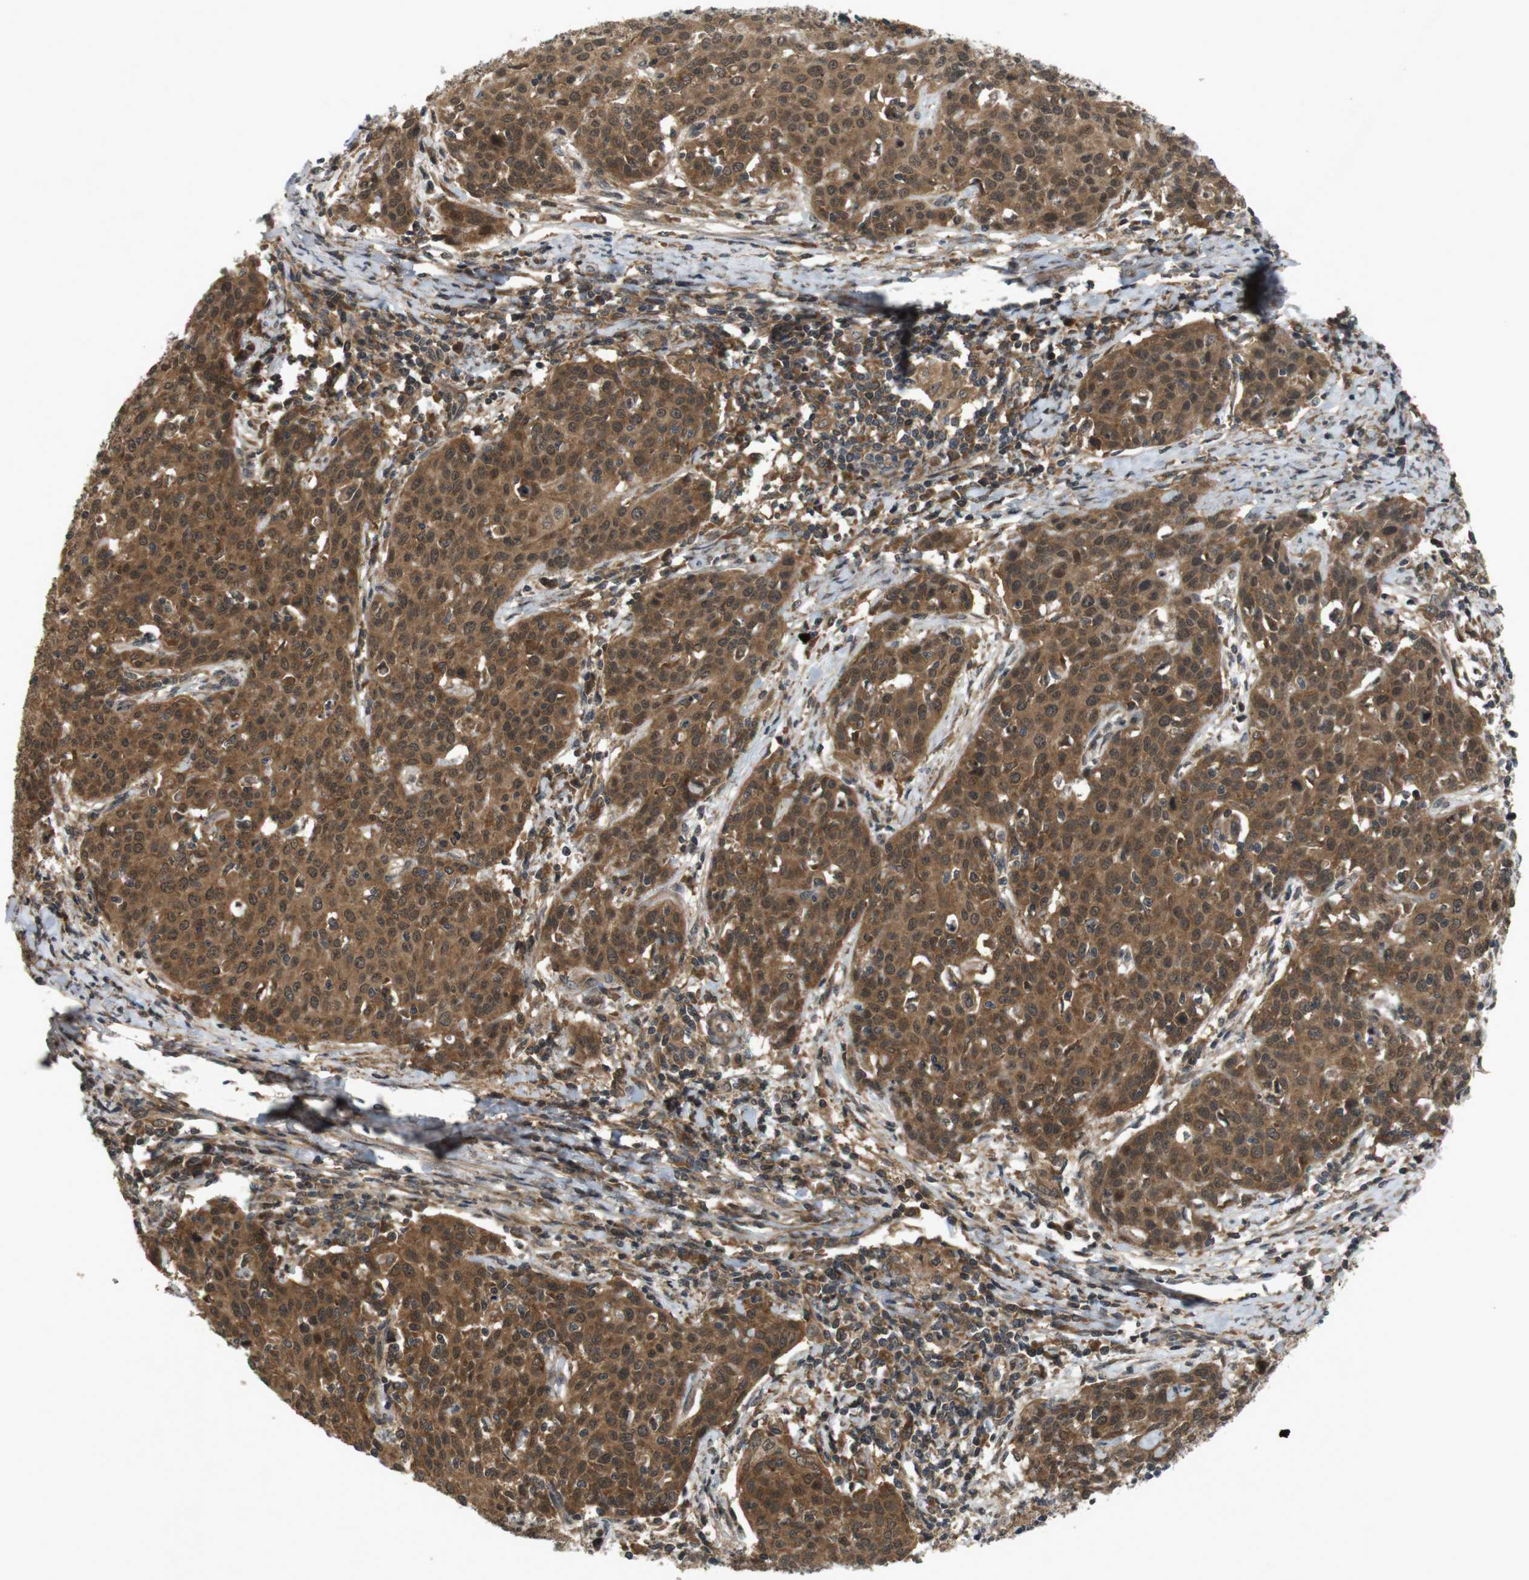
{"staining": {"intensity": "strong", "quantity": ">75%", "location": "cytoplasmic/membranous"}, "tissue": "cervical cancer", "cell_type": "Tumor cells", "image_type": "cancer", "snomed": [{"axis": "morphology", "description": "Squamous cell carcinoma, NOS"}, {"axis": "topography", "description": "Cervix"}], "caption": "The immunohistochemical stain labels strong cytoplasmic/membranous positivity in tumor cells of cervical cancer tissue.", "gene": "NFKBIE", "patient": {"sex": "female", "age": 38}}